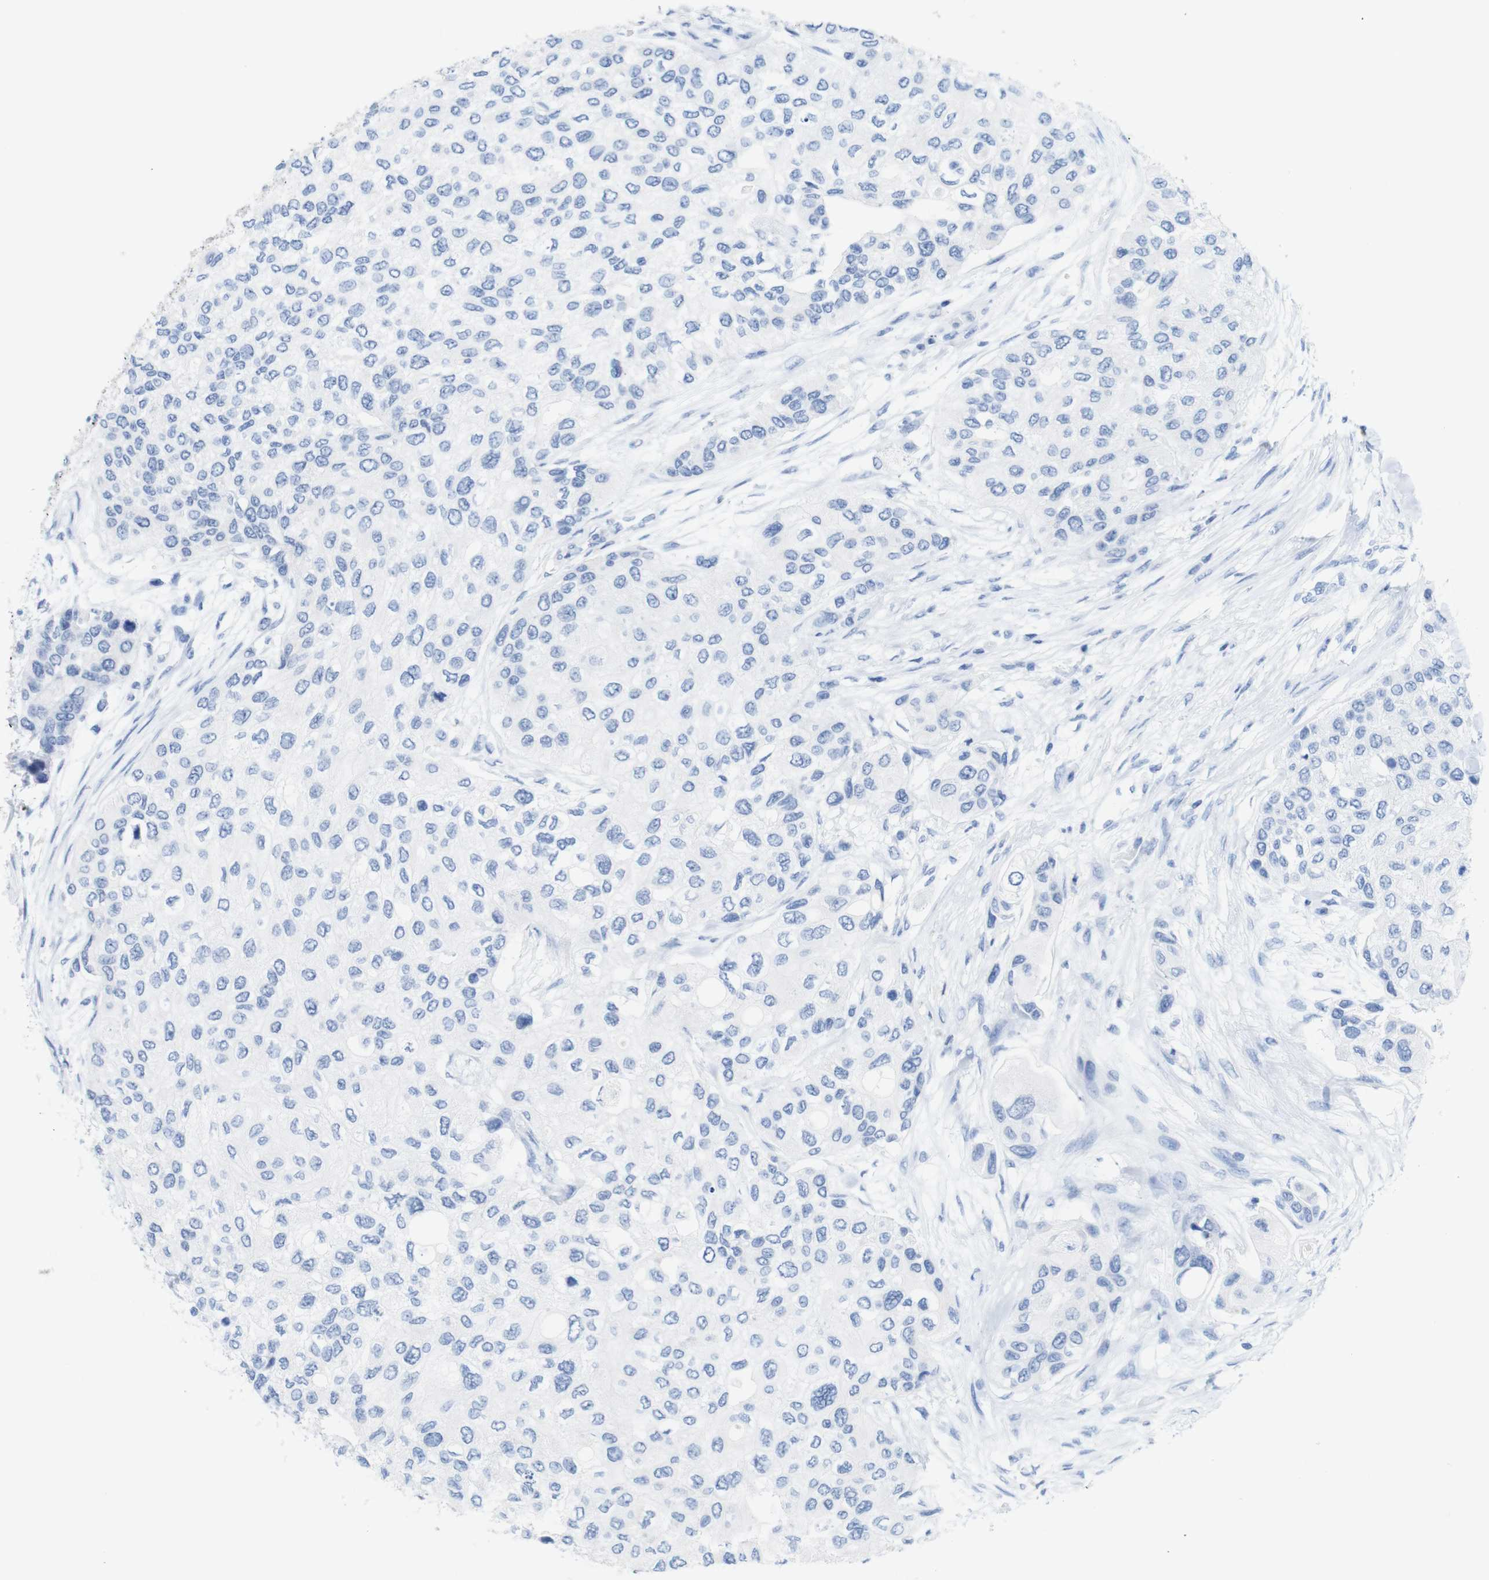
{"staining": {"intensity": "negative", "quantity": "none", "location": "none"}, "tissue": "urothelial cancer", "cell_type": "Tumor cells", "image_type": "cancer", "snomed": [{"axis": "morphology", "description": "Urothelial carcinoma, High grade"}, {"axis": "topography", "description": "Urinary bladder"}], "caption": "The micrograph reveals no staining of tumor cells in urothelial cancer.", "gene": "LAG3", "patient": {"sex": "female", "age": 56}}